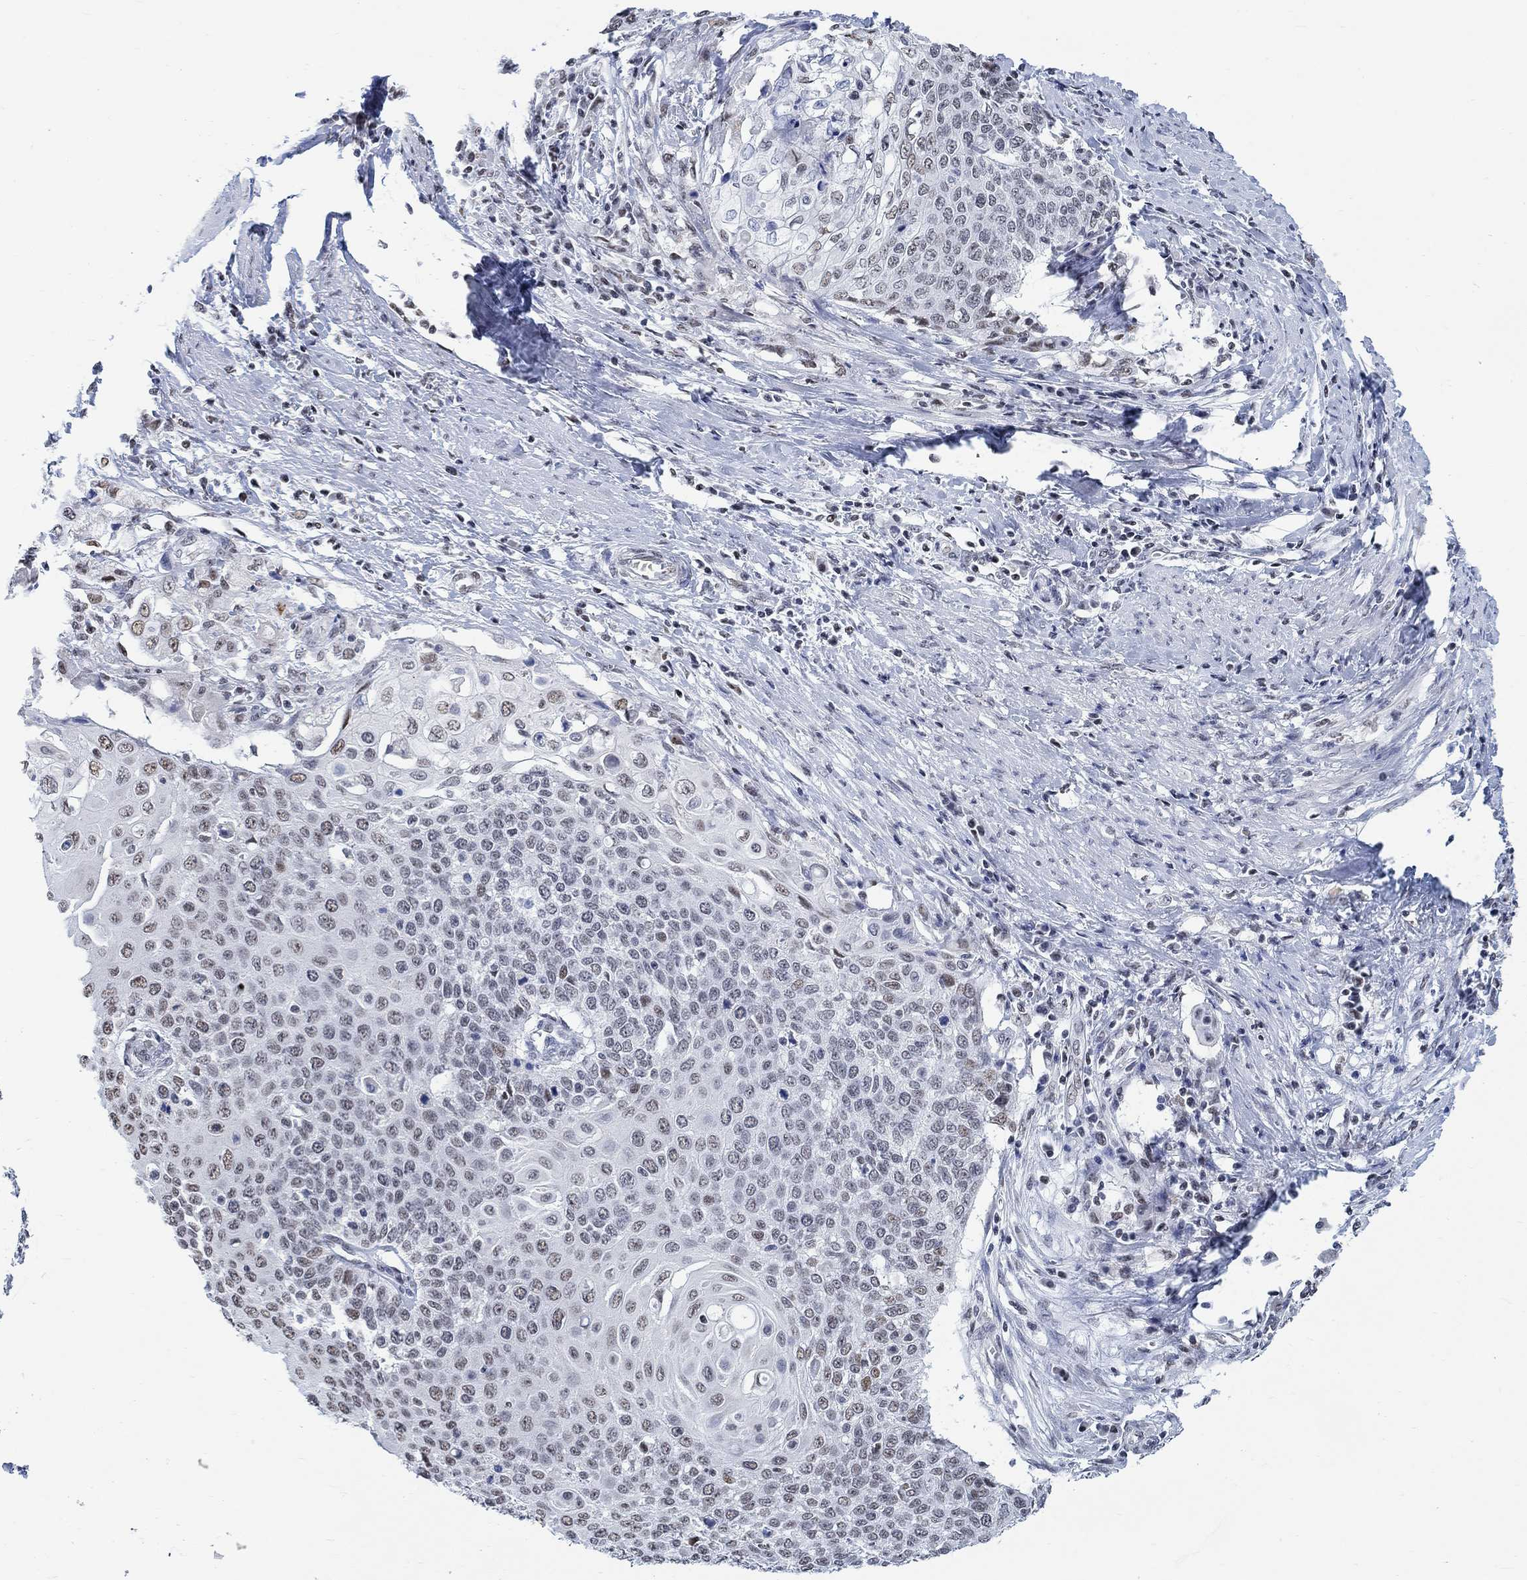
{"staining": {"intensity": "weak", "quantity": "<25%", "location": "nuclear"}, "tissue": "cervical cancer", "cell_type": "Tumor cells", "image_type": "cancer", "snomed": [{"axis": "morphology", "description": "Squamous cell carcinoma, NOS"}, {"axis": "topography", "description": "Cervix"}], "caption": "Cervical squamous cell carcinoma stained for a protein using immunohistochemistry shows no staining tumor cells.", "gene": "KCNH8", "patient": {"sex": "female", "age": 39}}